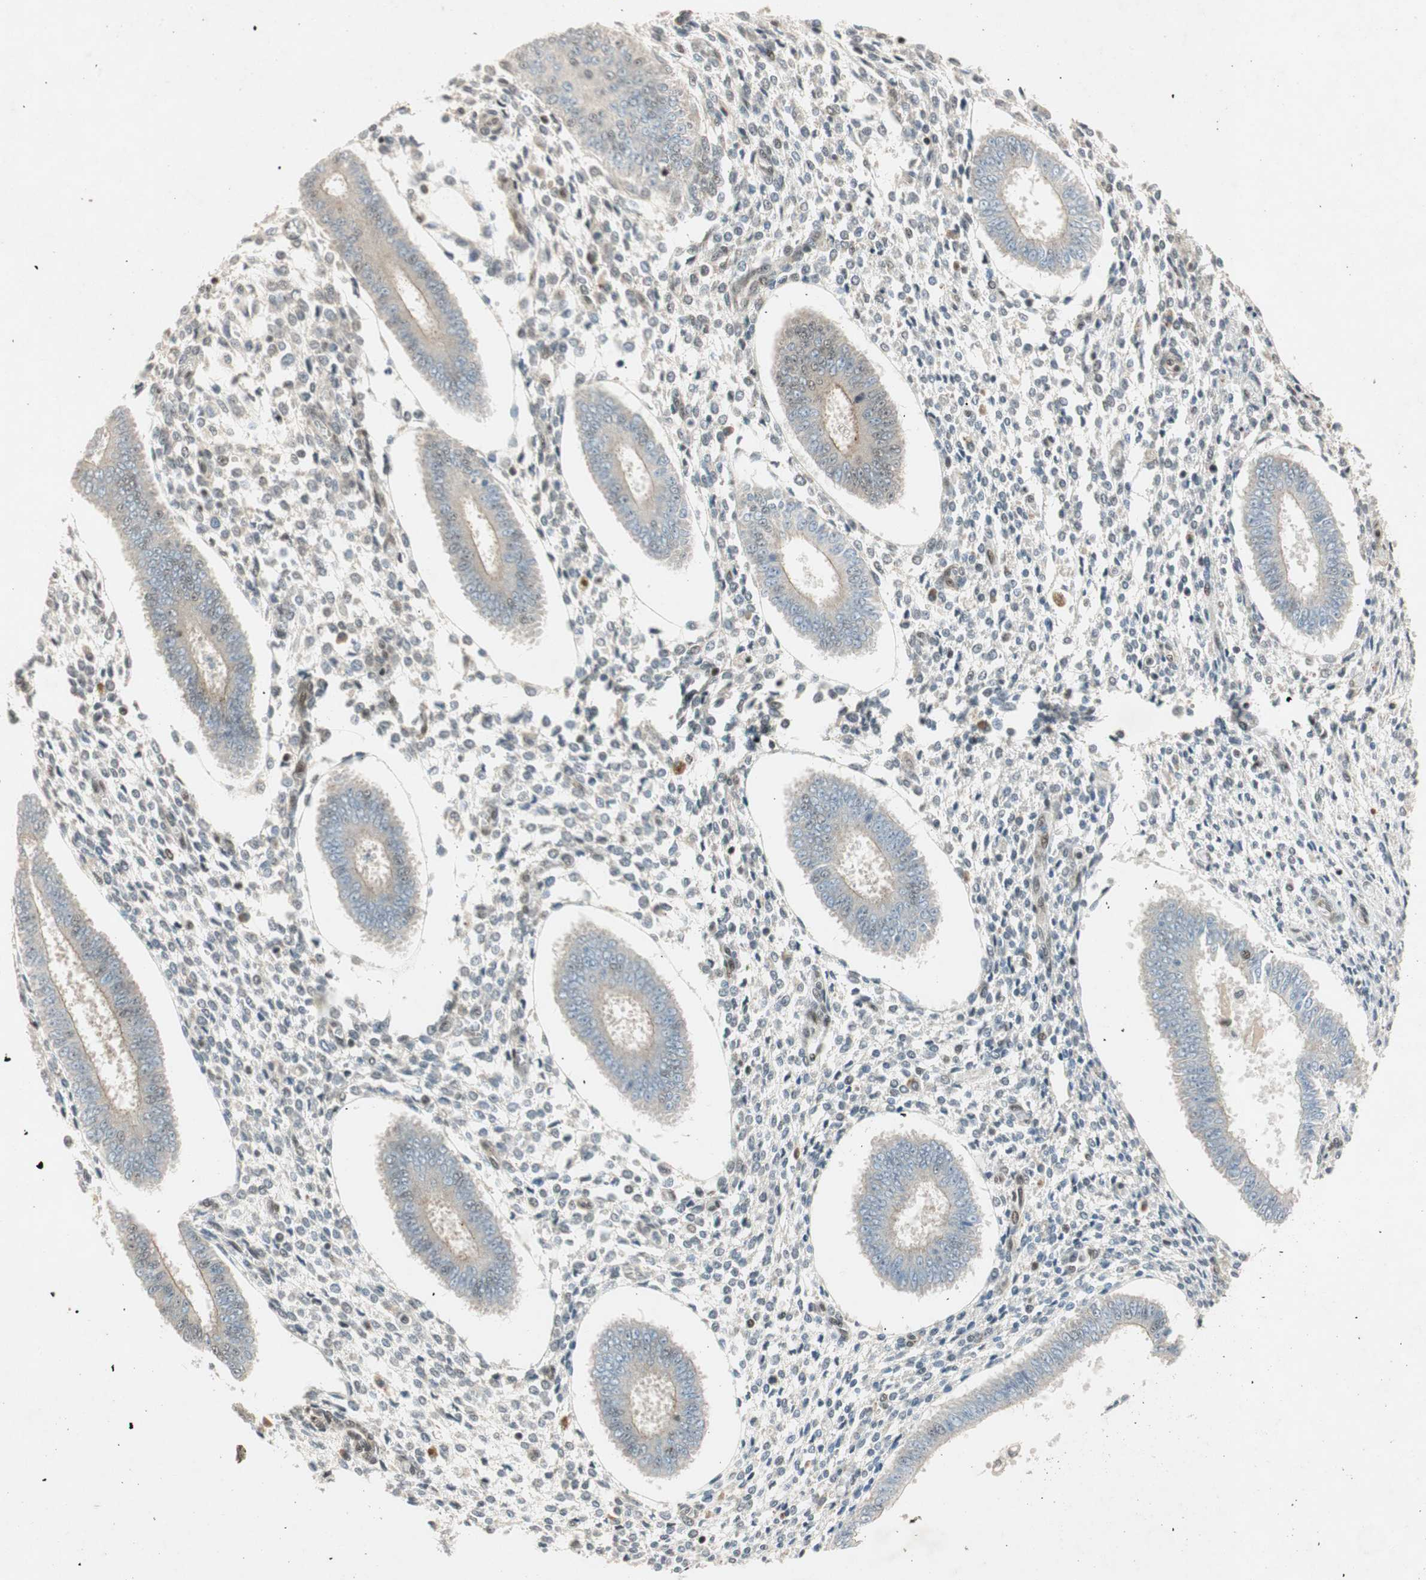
{"staining": {"intensity": "weak", "quantity": "<25%", "location": "nuclear"}, "tissue": "endometrium", "cell_type": "Cells in endometrial stroma", "image_type": "normal", "snomed": [{"axis": "morphology", "description": "Normal tissue, NOS"}, {"axis": "topography", "description": "Endometrium"}], "caption": "The image exhibits no significant staining in cells in endometrial stroma of endometrium.", "gene": "NCBP3", "patient": {"sex": "female", "age": 35}}